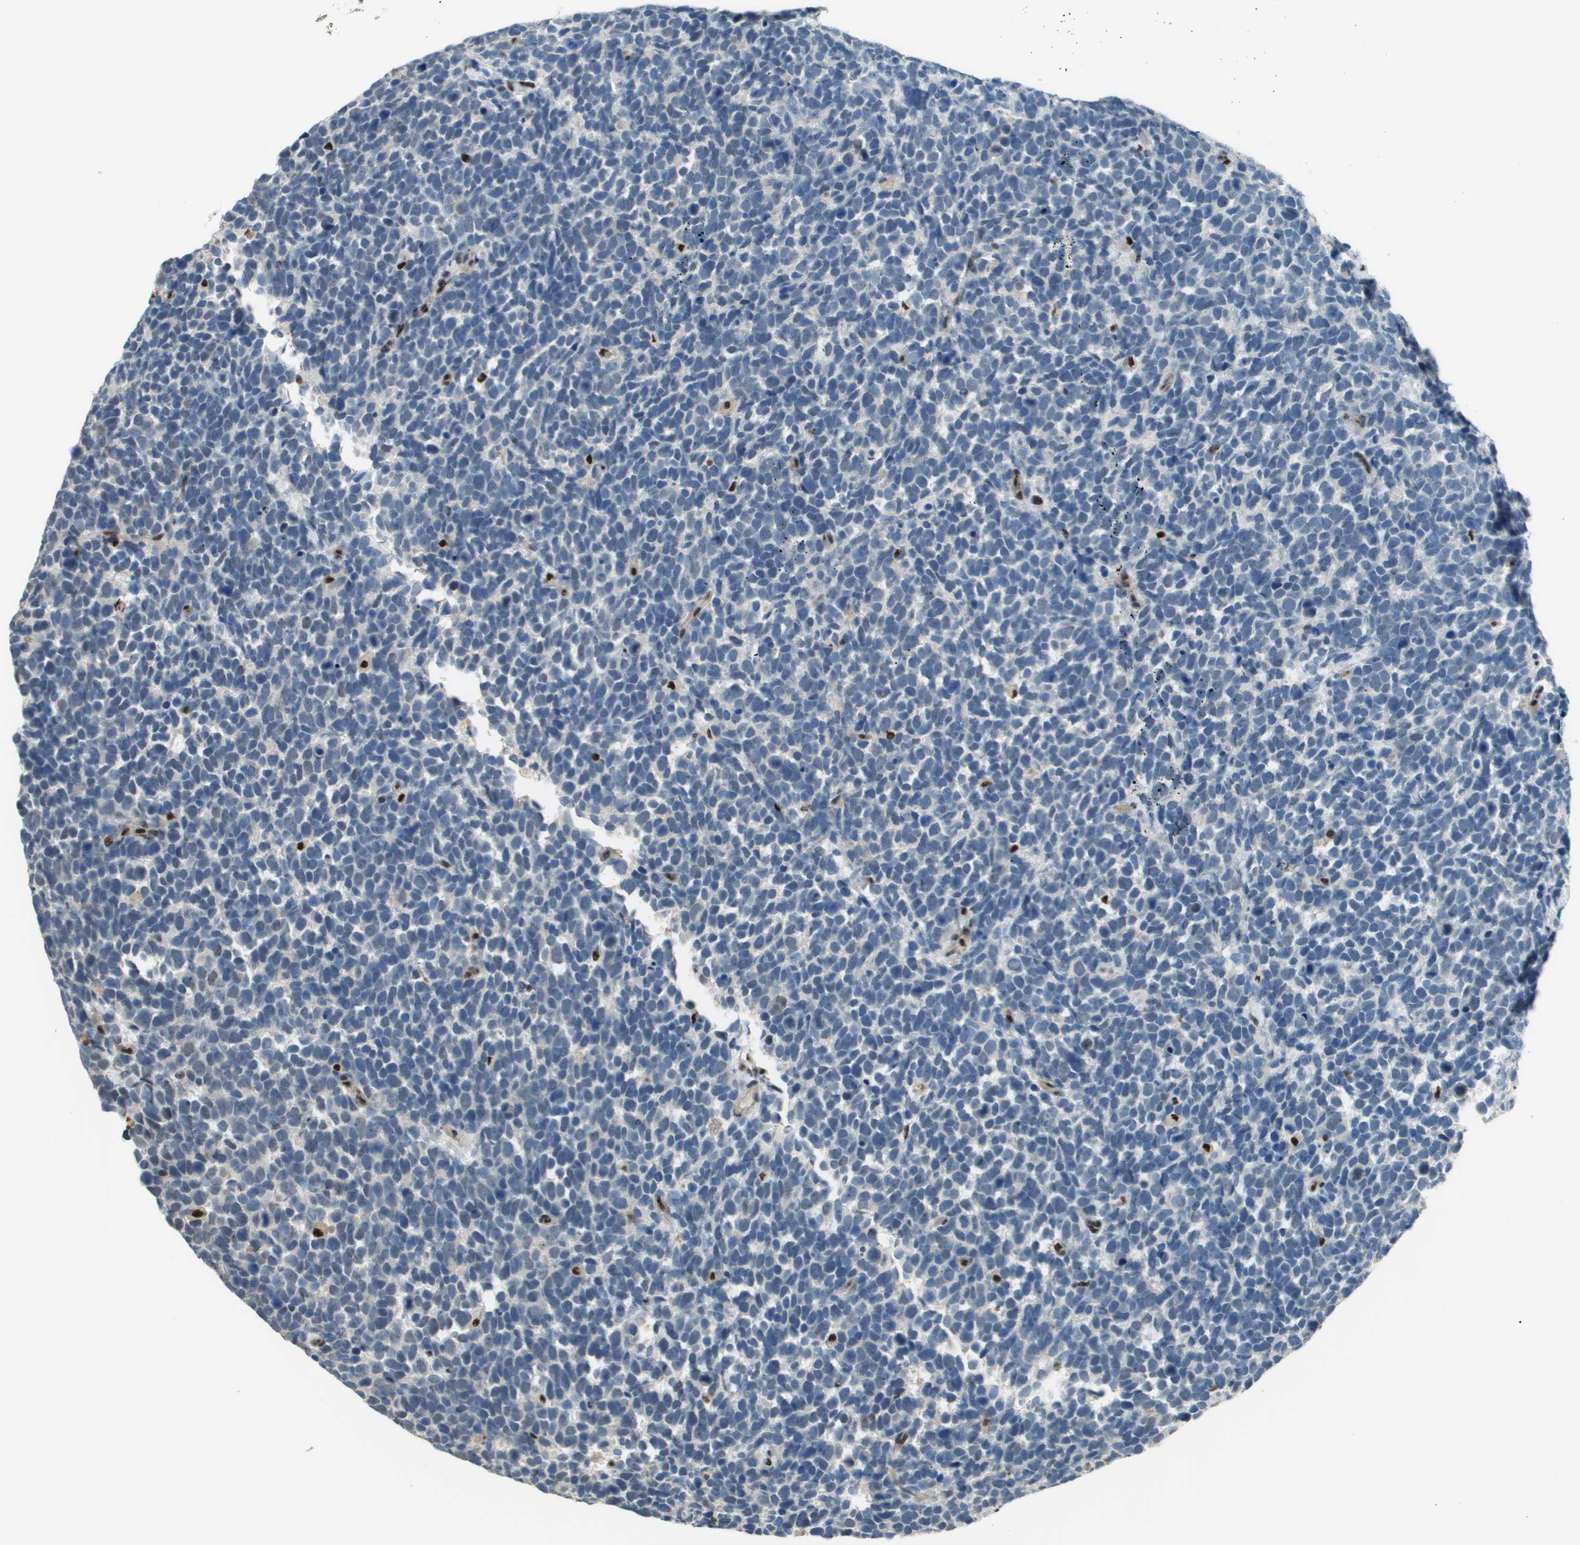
{"staining": {"intensity": "negative", "quantity": "none", "location": "none"}, "tissue": "urothelial cancer", "cell_type": "Tumor cells", "image_type": "cancer", "snomed": [{"axis": "morphology", "description": "Urothelial carcinoma, High grade"}, {"axis": "topography", "description": "Urinary bladder"}], "caption": "Immunohistochemistry (IHC) of human high-grade urothelial carcinoma reveals no positivity in tumor cells. (DAB (3,3'-diaminobenzidine) IHC, high magnification).", "gene": "SP100", "patient": {"sex": "female", "age": 82}}